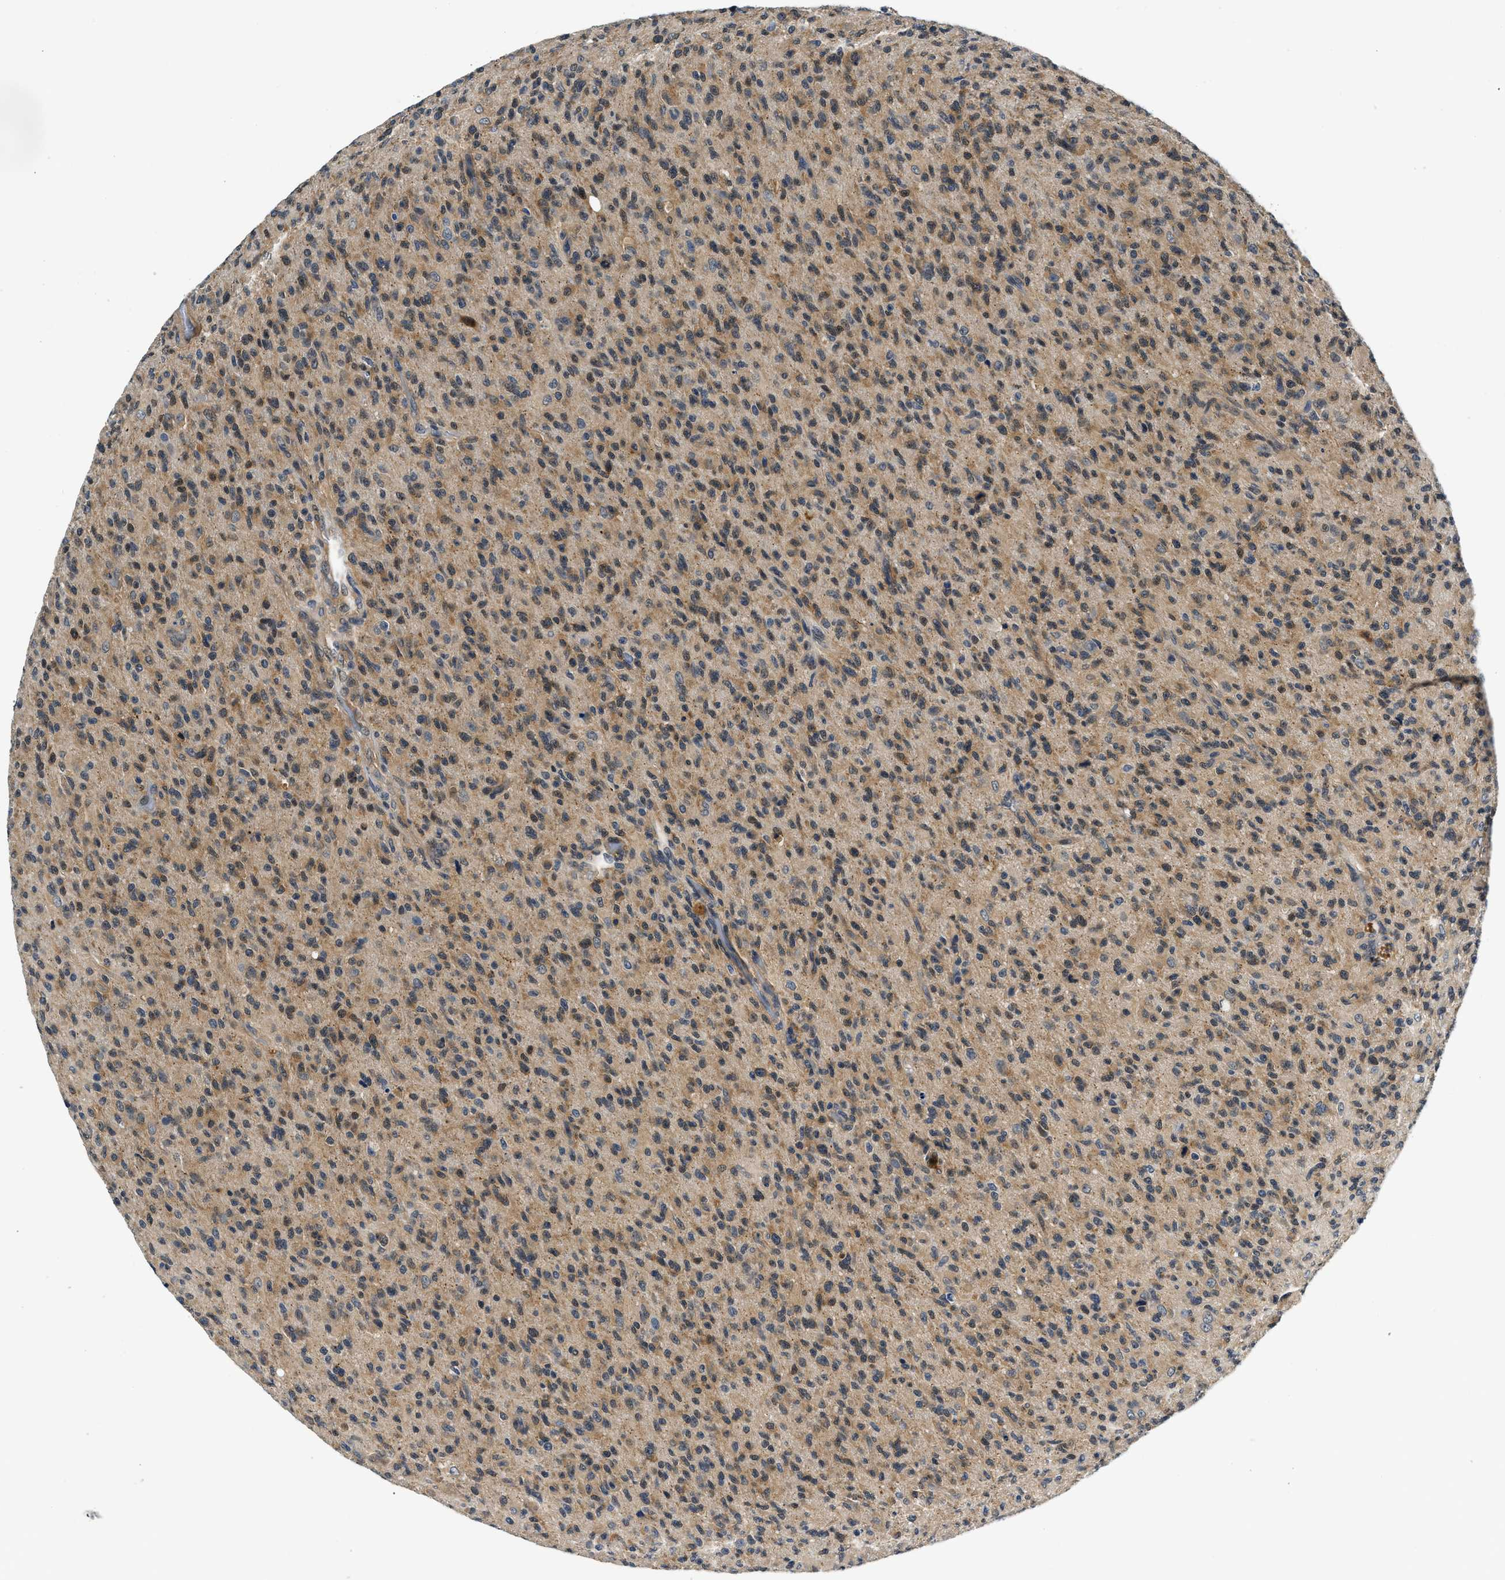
{"staining": {"intensity": "moderate", "quantity": ">75%", "location": "cytoplasmic/membranous"}, "tissue": "glioma", "cell_type": "Tumor cells", "image_type": "cancer", "snomed": [{"axis": "morphology", "description": "Glioma, malignant, High grade"}, {"axis": "topography", "description": "Brain"}], "caption": "IHC of human malignant glioma (high-grade) exhibits medium levels of moderate cytoplasmic/membranous staining in about >75% of tumor cells. (IHC, brightfield microscopy, high magnification).", "gene": "SMAD4", "patient": {"sex": "male", "age": 71}}